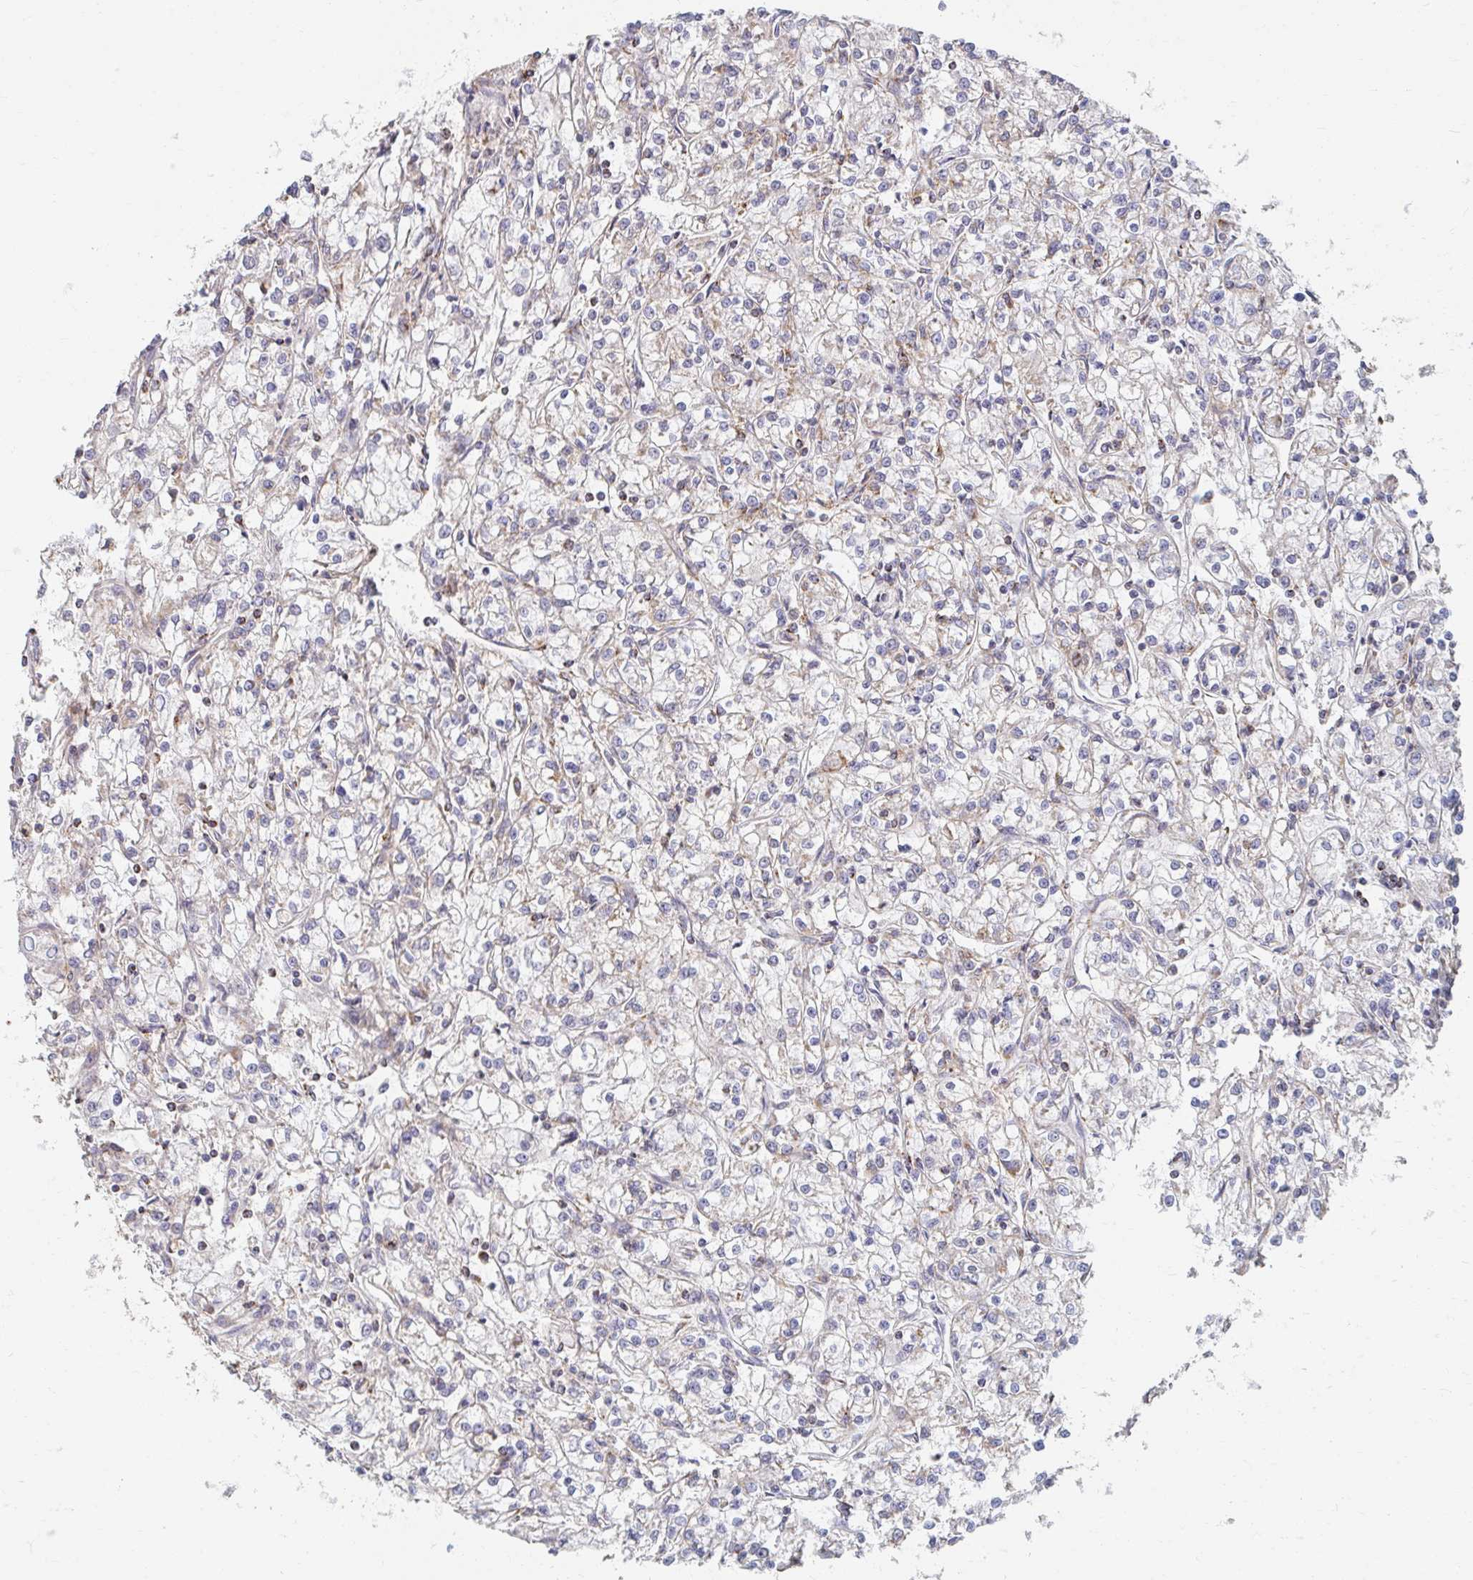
{"staining": {"intensity": "negative", "quantity": "none", "location": "none"}, "tissue": "renal cancer", "cell_type": "Tumor cells", "image_type": "cancer", "snomed": [{"axis": "morphology", "description": "Adenocarcinoma, NOS"}, {"axis": "topography", "description": "Kidney"}], "caption": "There is no significant positivity in tumor cells of renal adenocarcinoma.", "gene": "MAVS", "patient": {"sex": "female", "age": 59}}